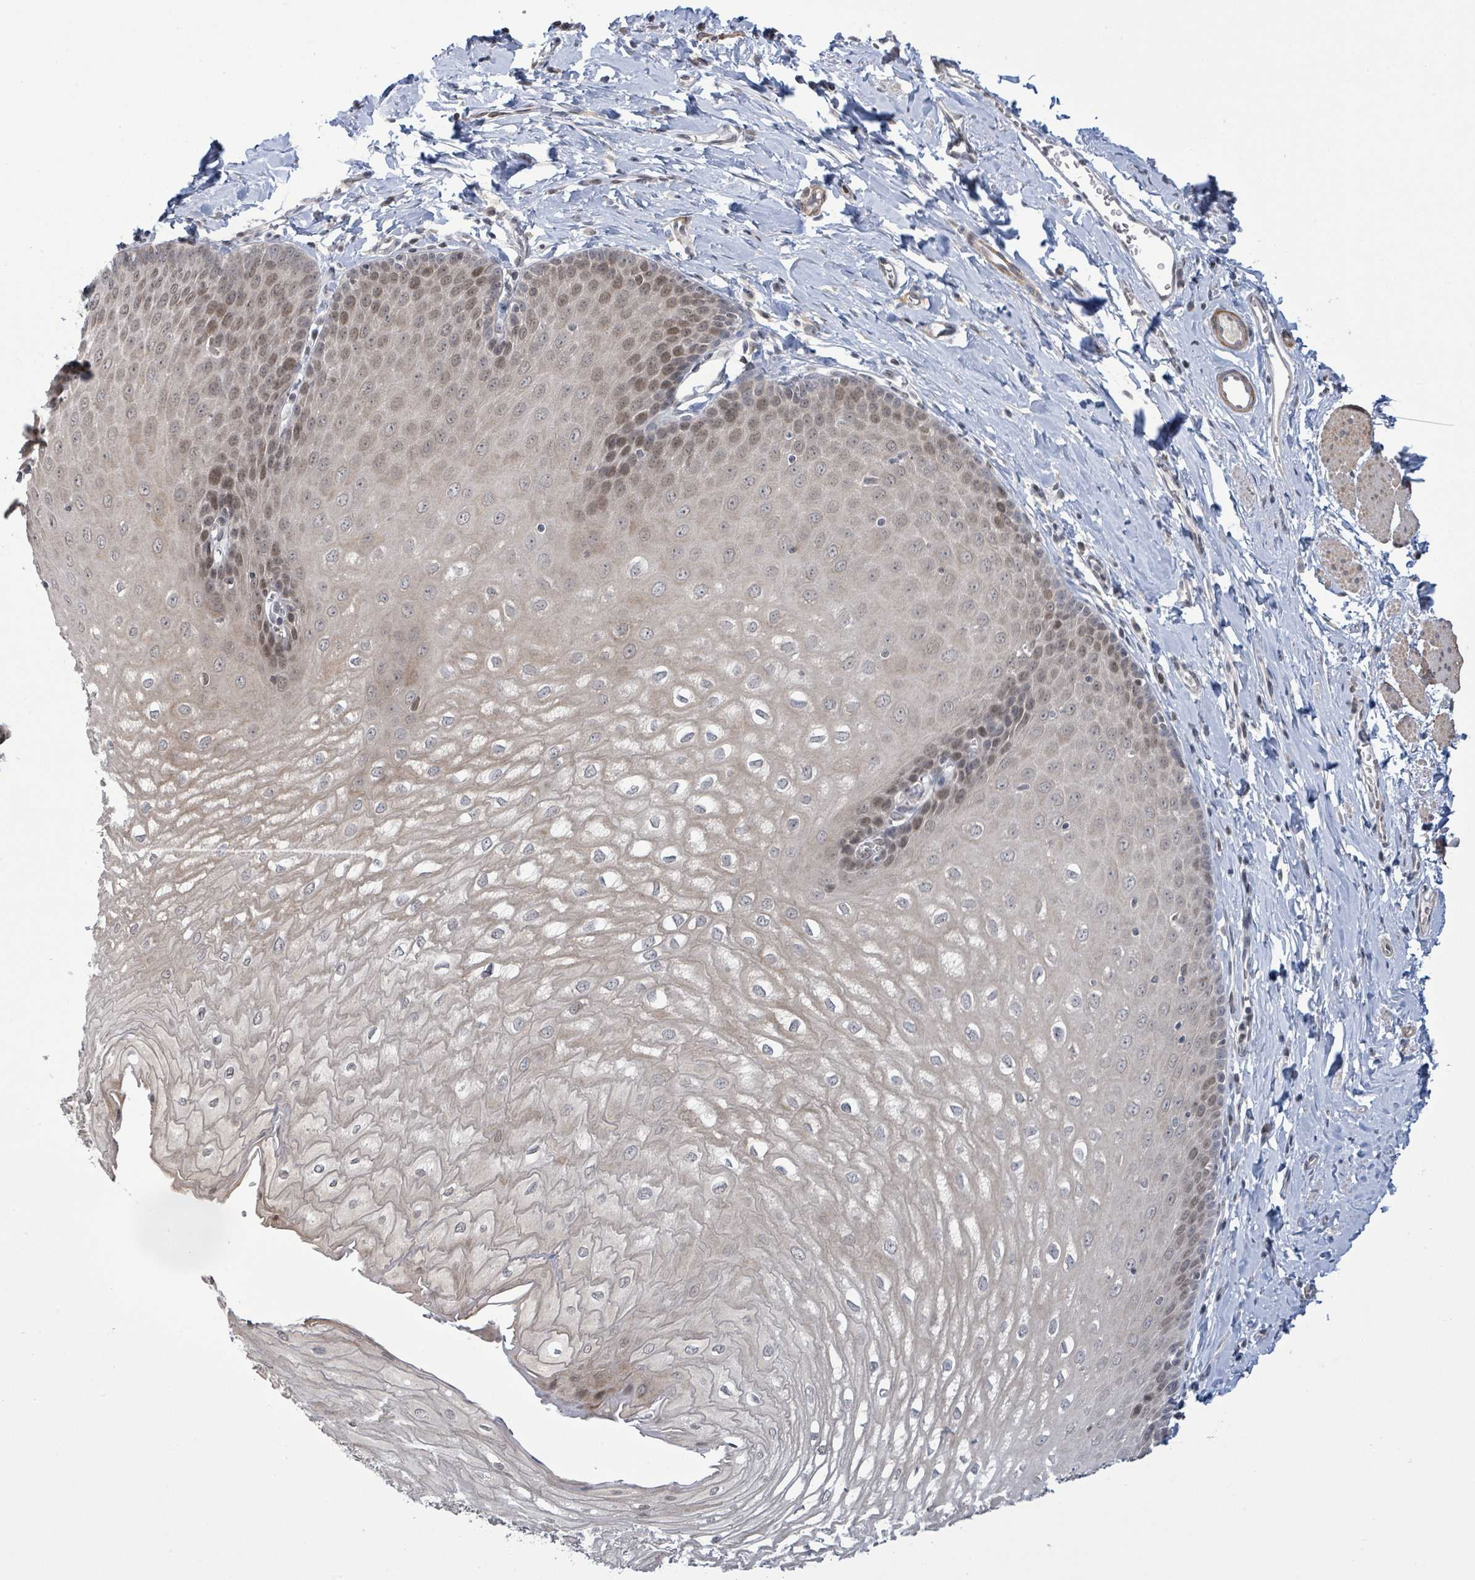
{"staining": {"intensity": "moderate", "quantity": "25%-75%", "location": "nuclear"}, "tissue": "esophagus", "cell_type": "Squamous epithelial cells", "image_type": "normal", "snomed": [{"axis": "morphology", "description": "Normal tissue, NOS"}, {"axis": "topography", "description": "Esophagus"}], "caption": "Immunohistochemical staining of unremarkable human esophagus shows 25%-75% levels of moderate nuclear protein expression in about 25%-75% of squamous epithelial cells.", "gene": "SBF2", "patient": {"sex": "male", "age": 70}}